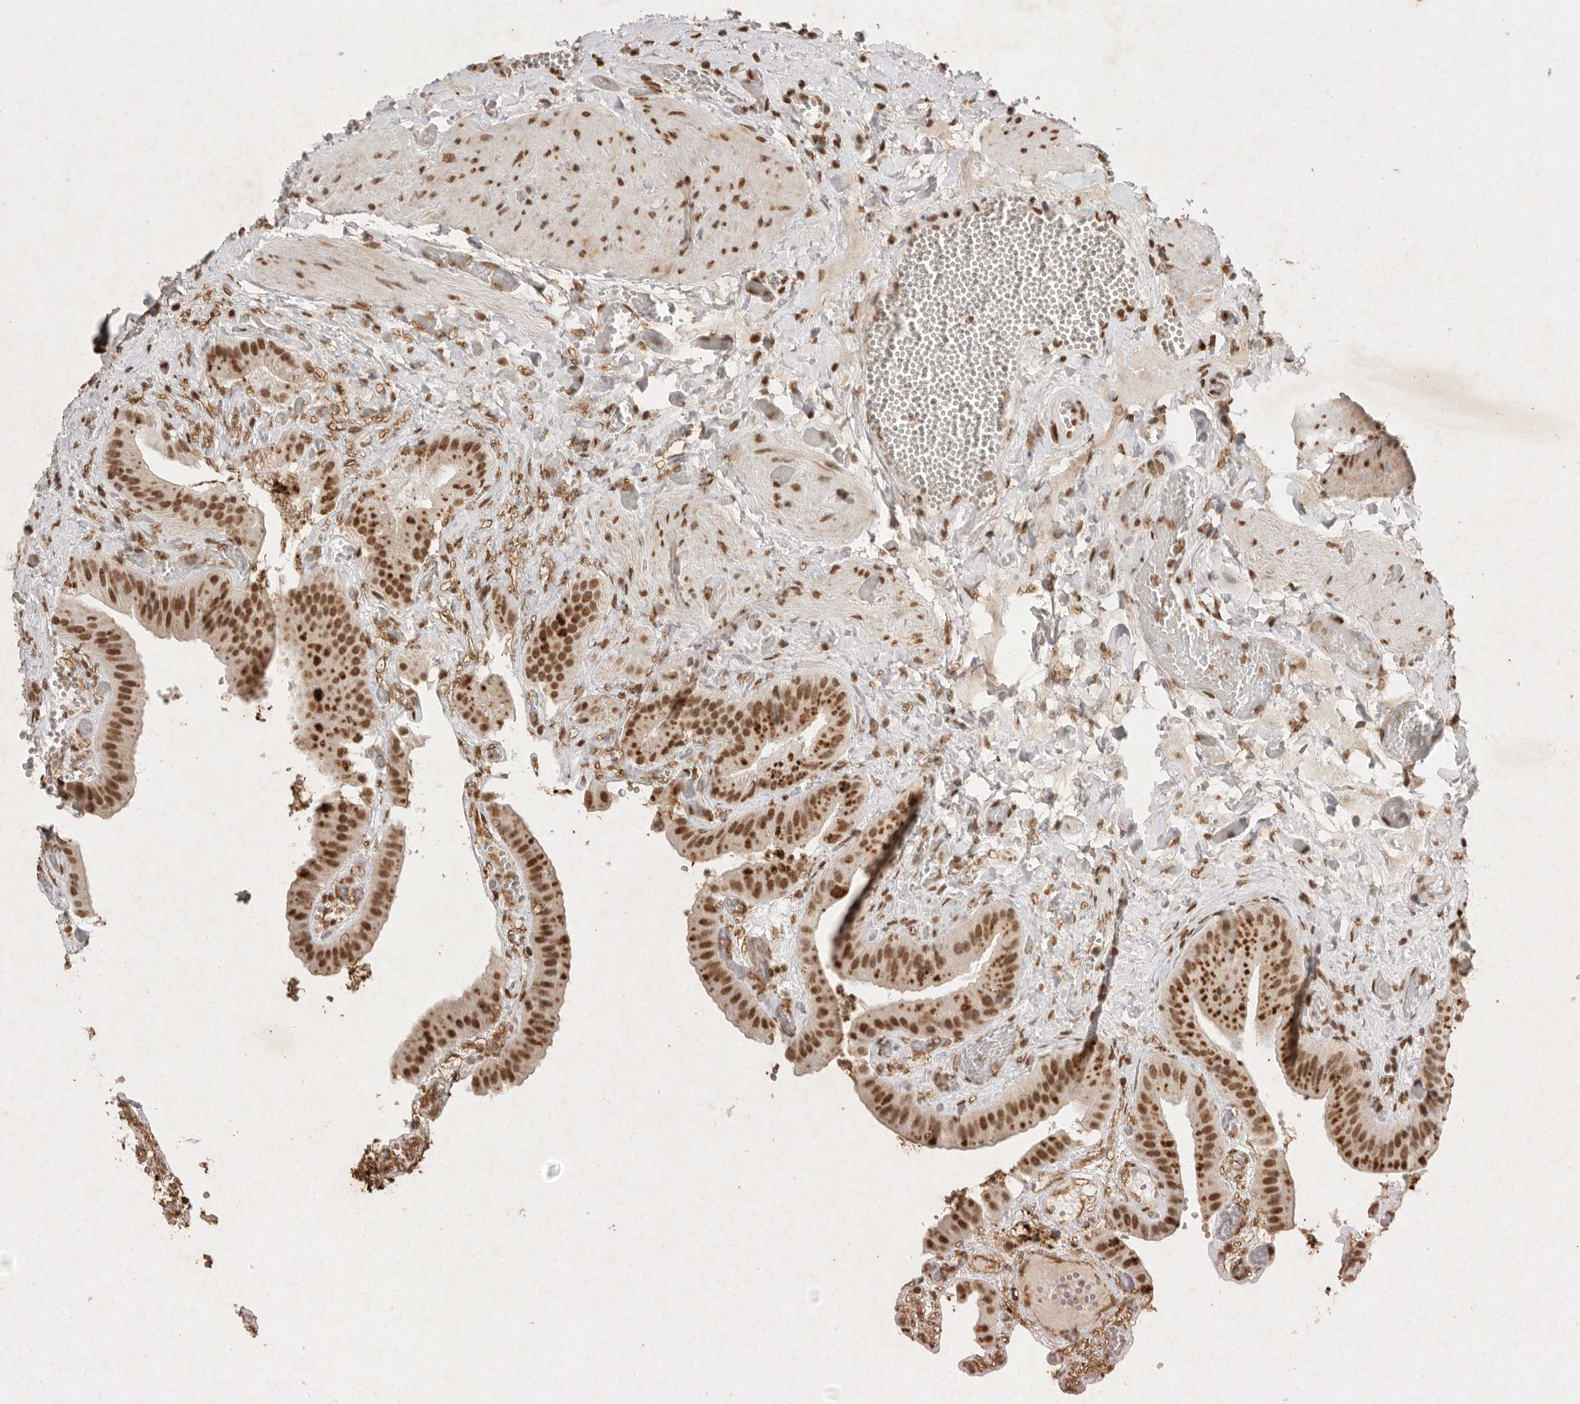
{"staining": {"intensity": "strong", "quantity": ">75%", "location": "nuclear"}, "tissue": "gallbladder", "cell_type": "Glandular cells", "image_type": "normal", "snomed": [{"axis": "morphology", "description": "Normal tissue, NOS"}, {"axis": "topography", "description": "Gallbladder"}], "caption": "Immunohistochemistry of benign human gallbladder displays high levels of strong nuclear staining in about >75% of glandular cells.", "gene": "NKX3", "patient": {"sex": "female", "age": 64}}